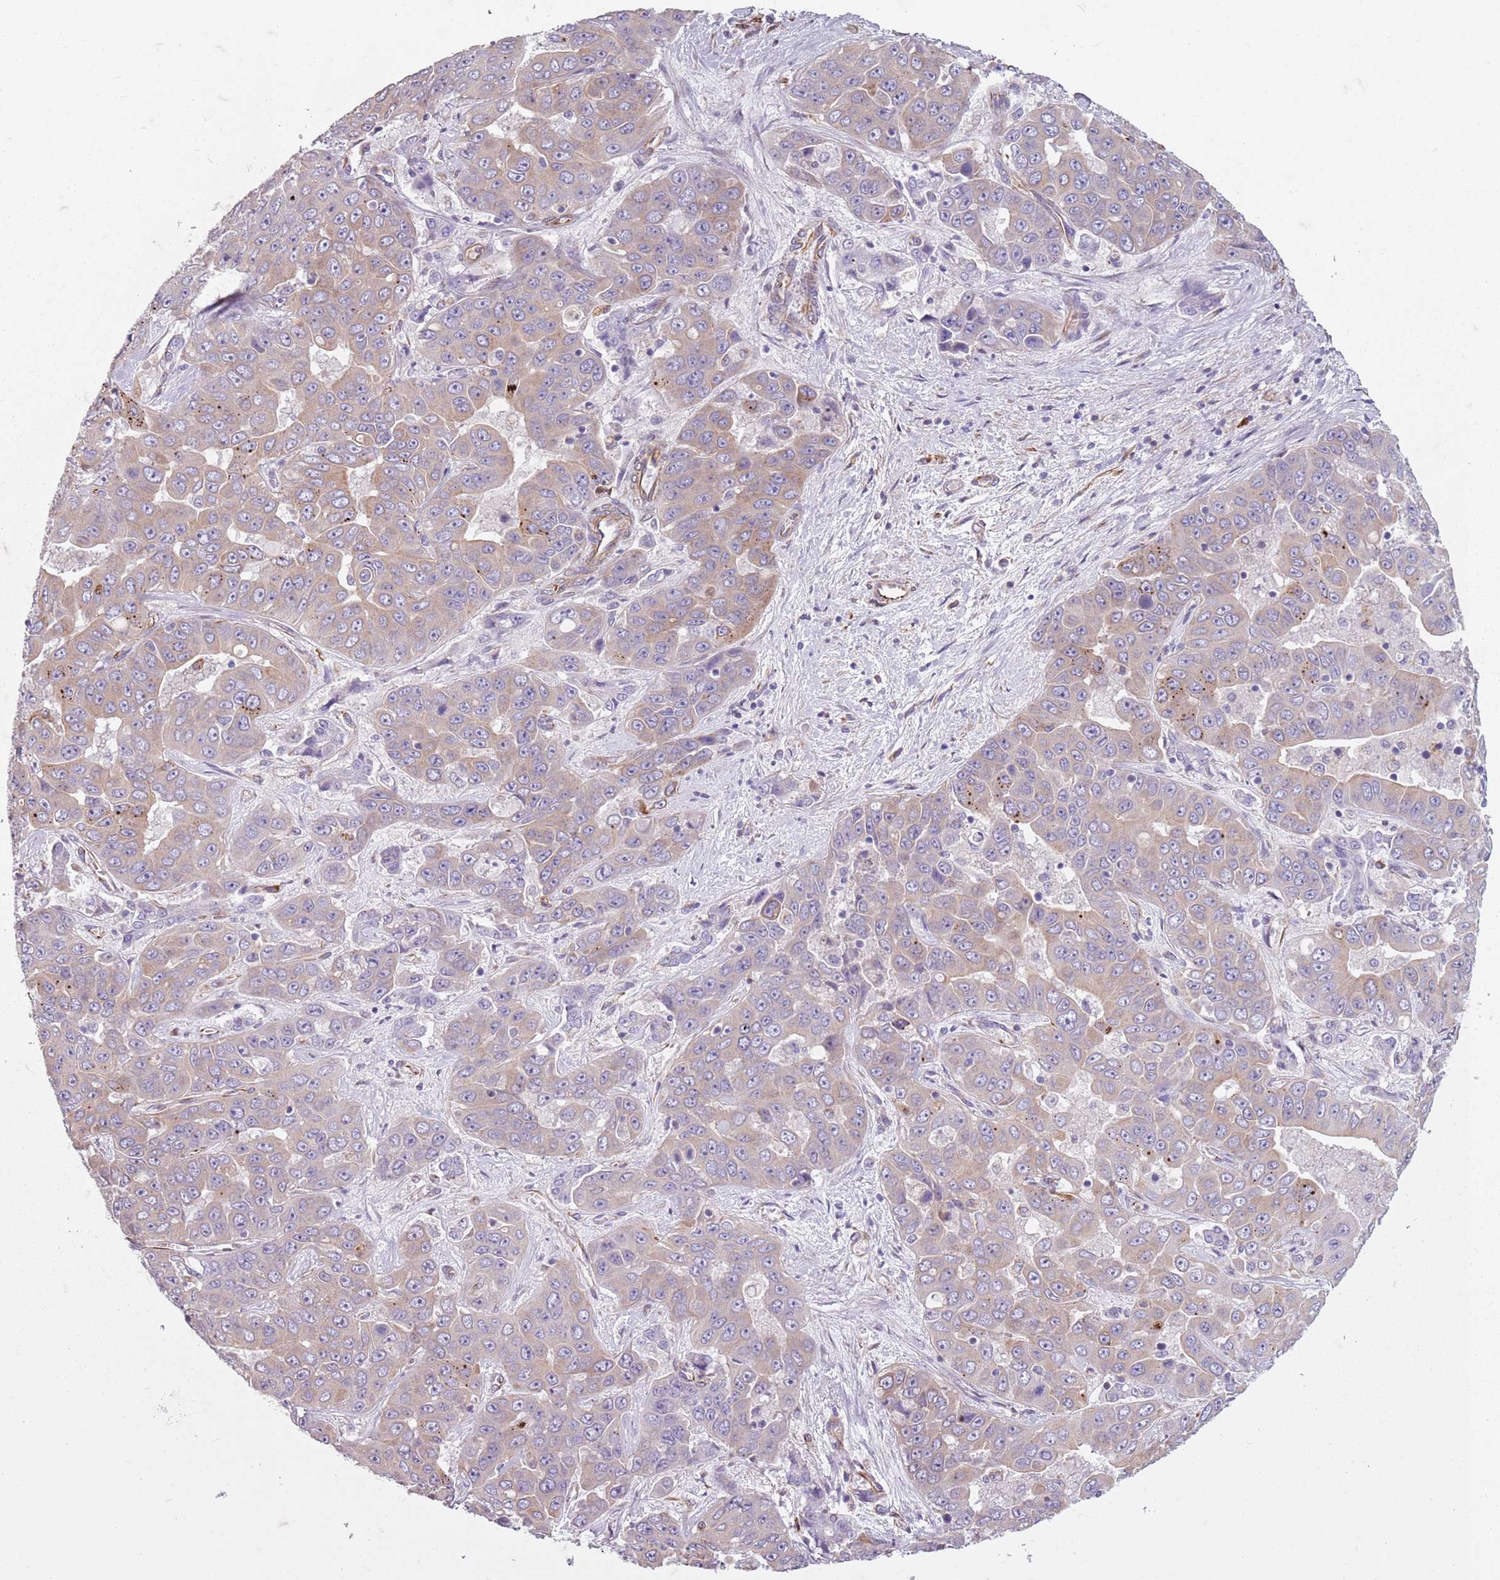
{"staining": {"intensity": "strong", "quantity": "<25%", "location": "cytoplasmic/membranous"}, "tissue": "liver cancer", "cell_type": "Tumor cells", "image_type": "cancer", "snomed": [{"axis": "morphology", "description": "Cholangiocarcinoma"}, {"axis": "topography", "description": "Liver"}], "caption": "Human liver cancer (cholangiocarcinoma) stained for a protein (brown) shows strong cytoplasmic/membranous positive expression in approximately <25% of tumor cells.", "gene": "TAS2R38", "patient": {"sex": "female", "age": 52}}